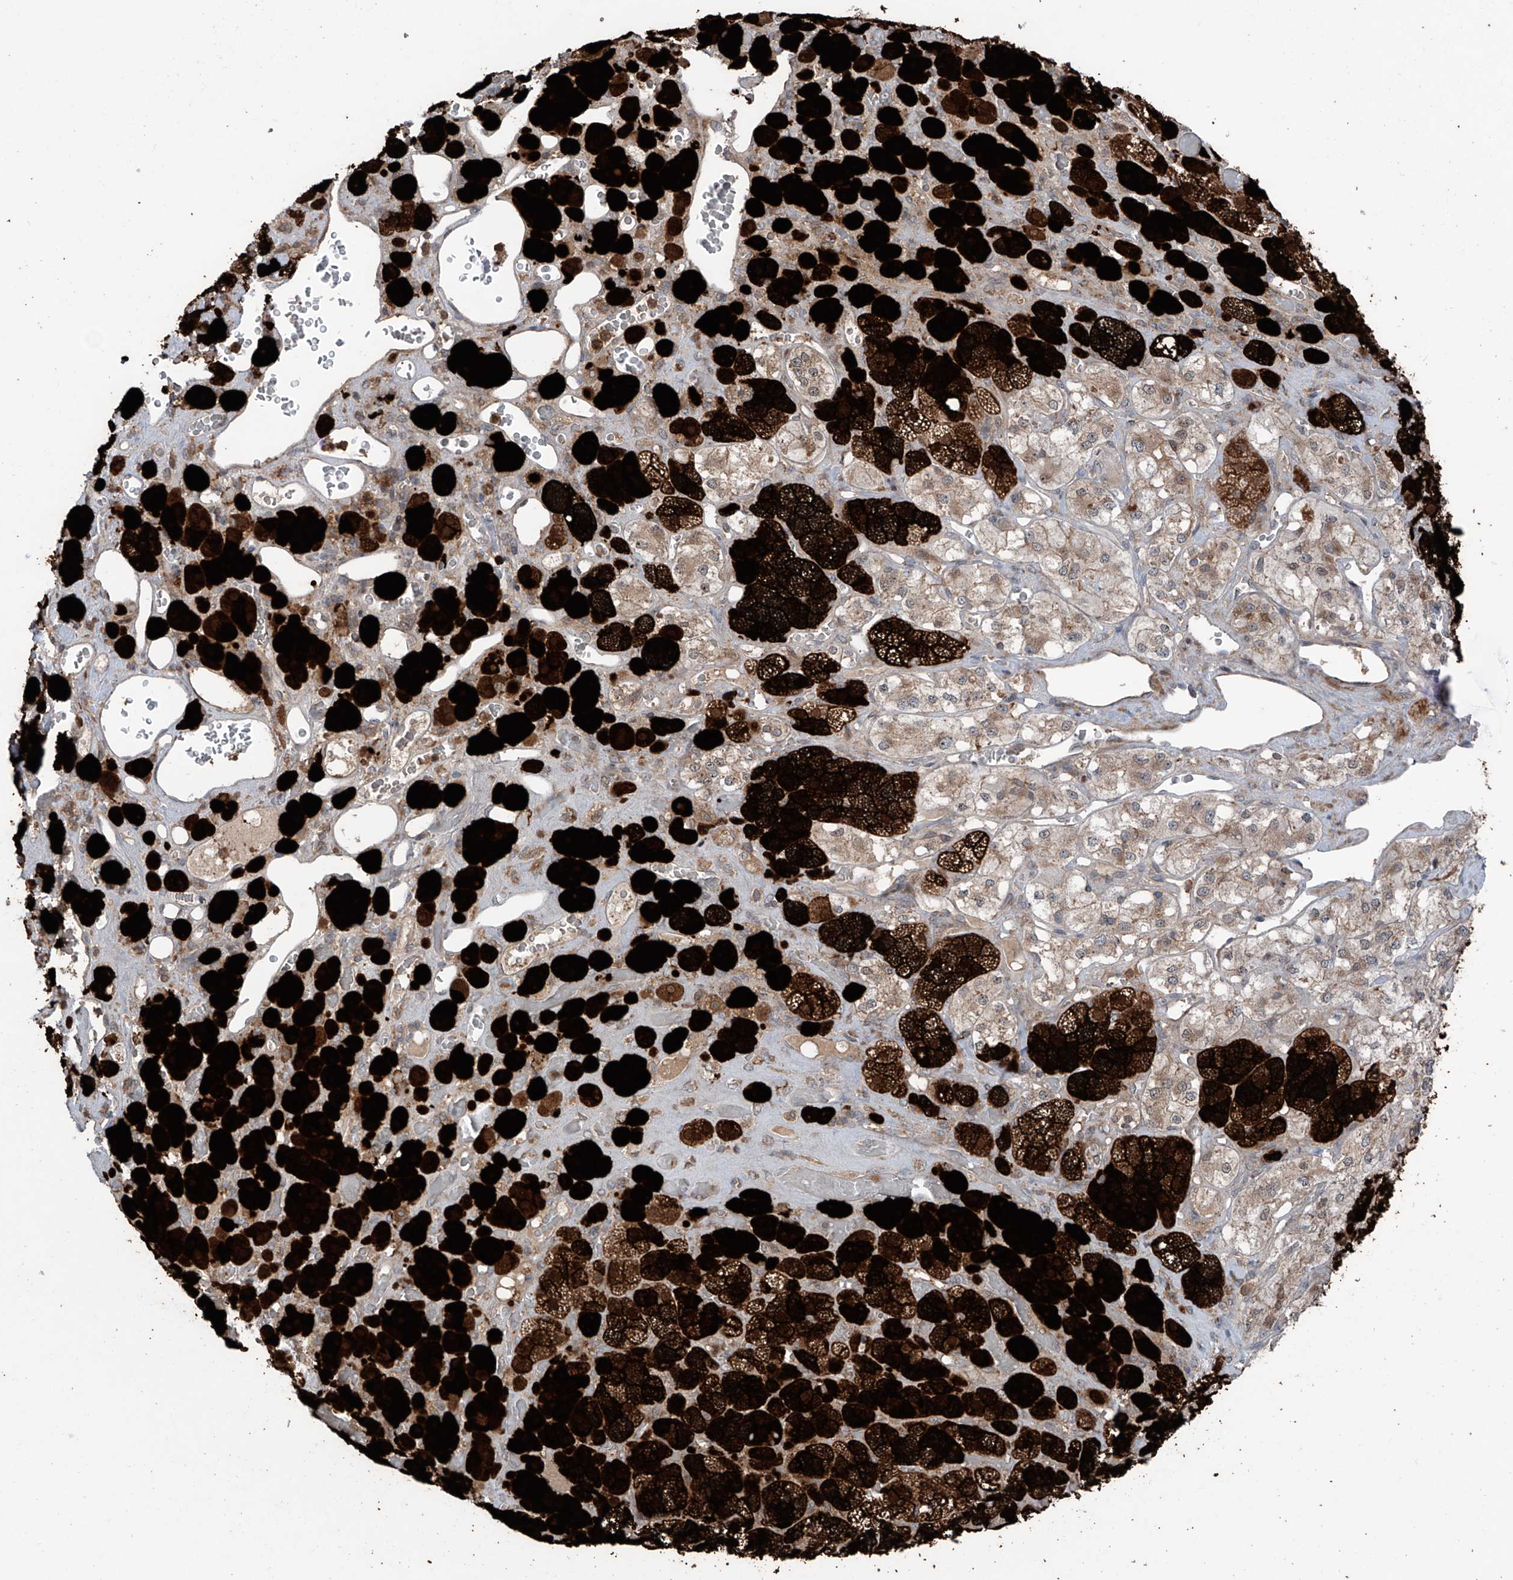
{"staining": {"intensity": "strong", "quantity": ">75%", "location": "cytoplasmic/membranous"}, "tissue": "adrenal gland", "cell_type": "Glandular cells", "image_type": "normal", "snomed": [{"axis": "morphology", "description": "Normal tissue, NOS"}, {"axis": "topography", "description": "Adrenal gland"}], "caption": "Normal adrenal gland was stained to show a protein in brown. There is high levels of strong cytoplasmic/membranous staining in approximately >75% of glandular cells.", "gene": "SAMD3", "patient": {"sex": "male", "age": 57}}